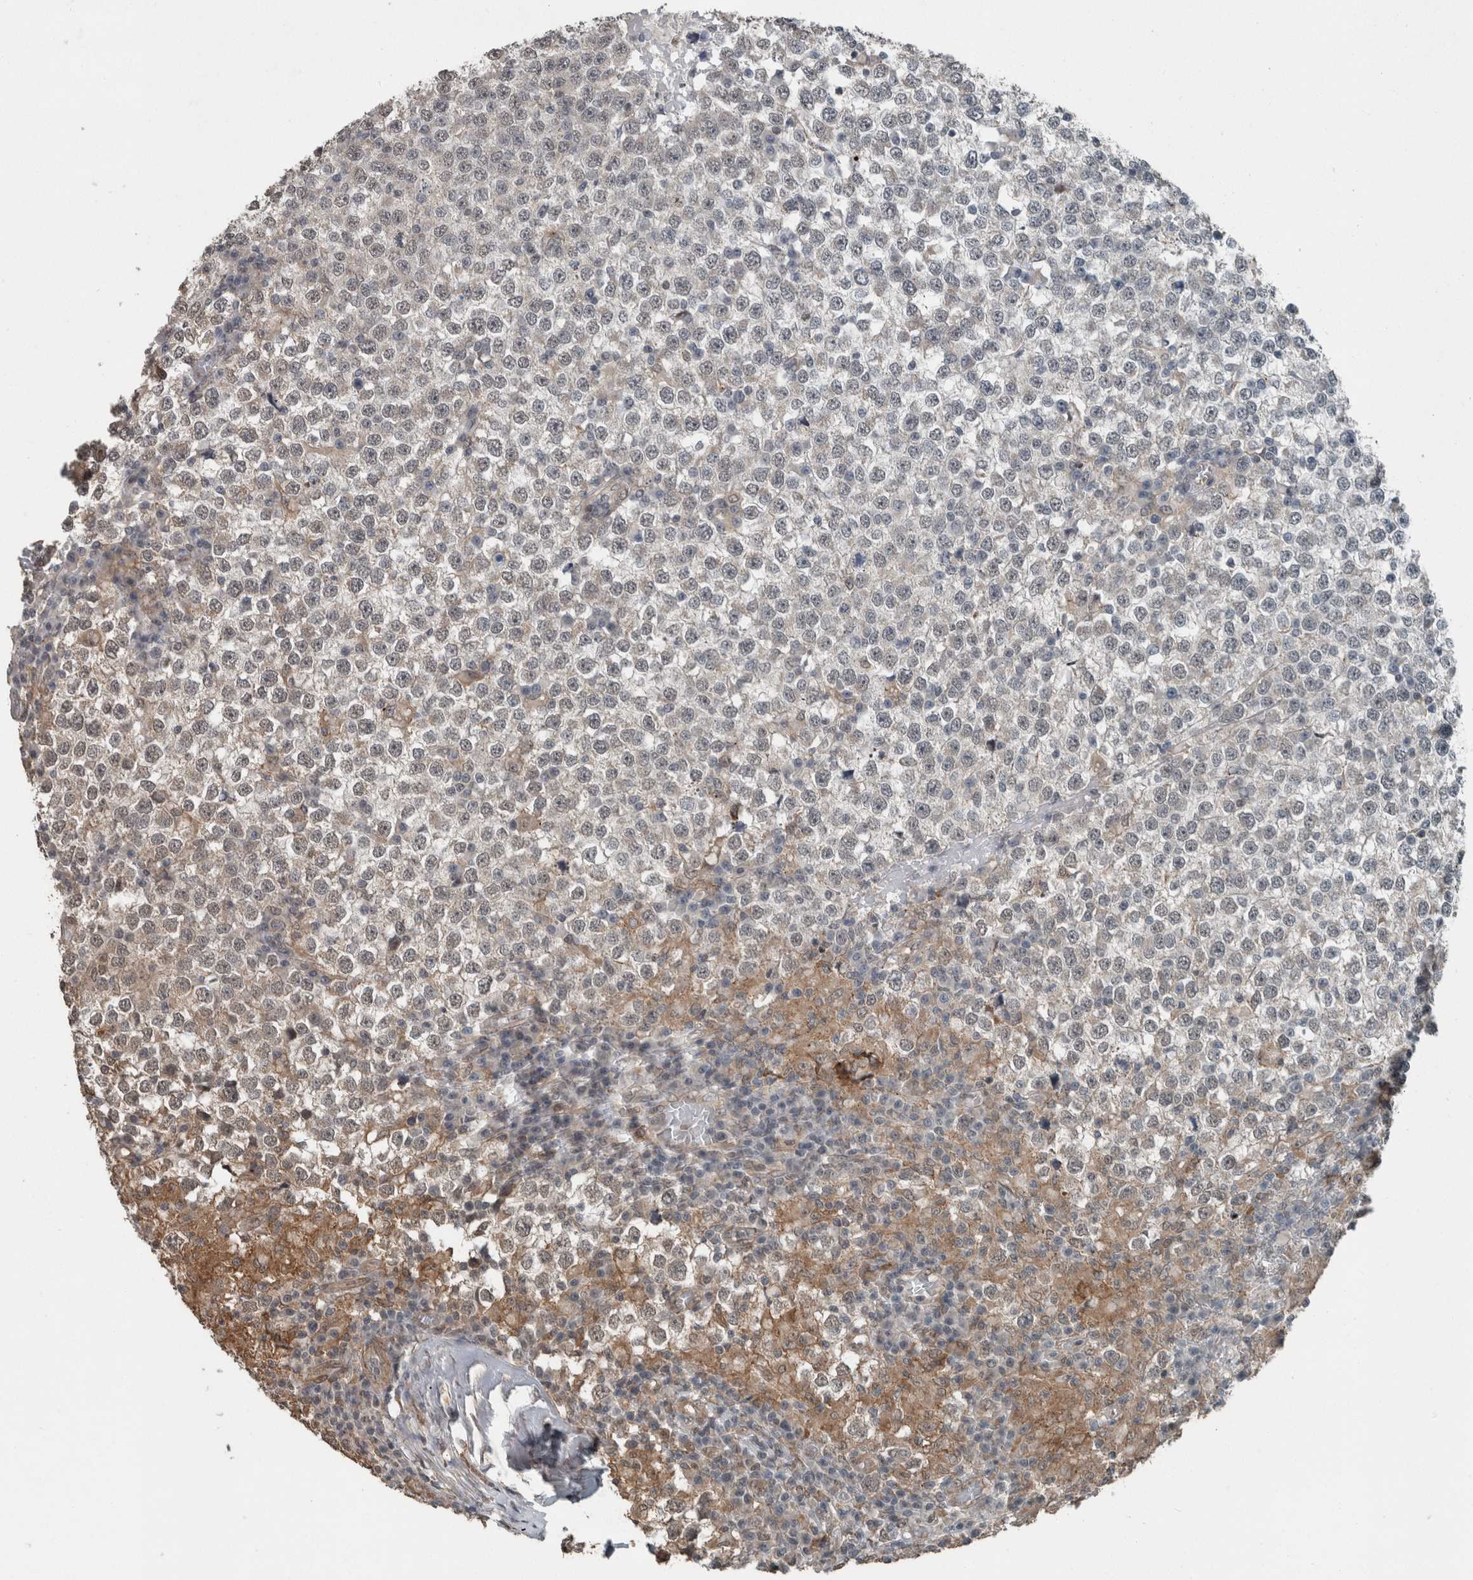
{"staining": {"intensity": "negative", "quantity": "none", "location": "none"}, "tissue": "testis cancer", "cell_type": "Tumor cells", "image_type": "cancer", "snomed": [{"axis": "morphology", "description": "Seminoma, NOS"}, {"axis": "topography", "description": "Testis"}], "caption": "Micrograph shows no significant protein positivity in tumor cells of testis seminoma.", "gene": "MYO1E", "patient": {"sex": "male", "age": 65}}